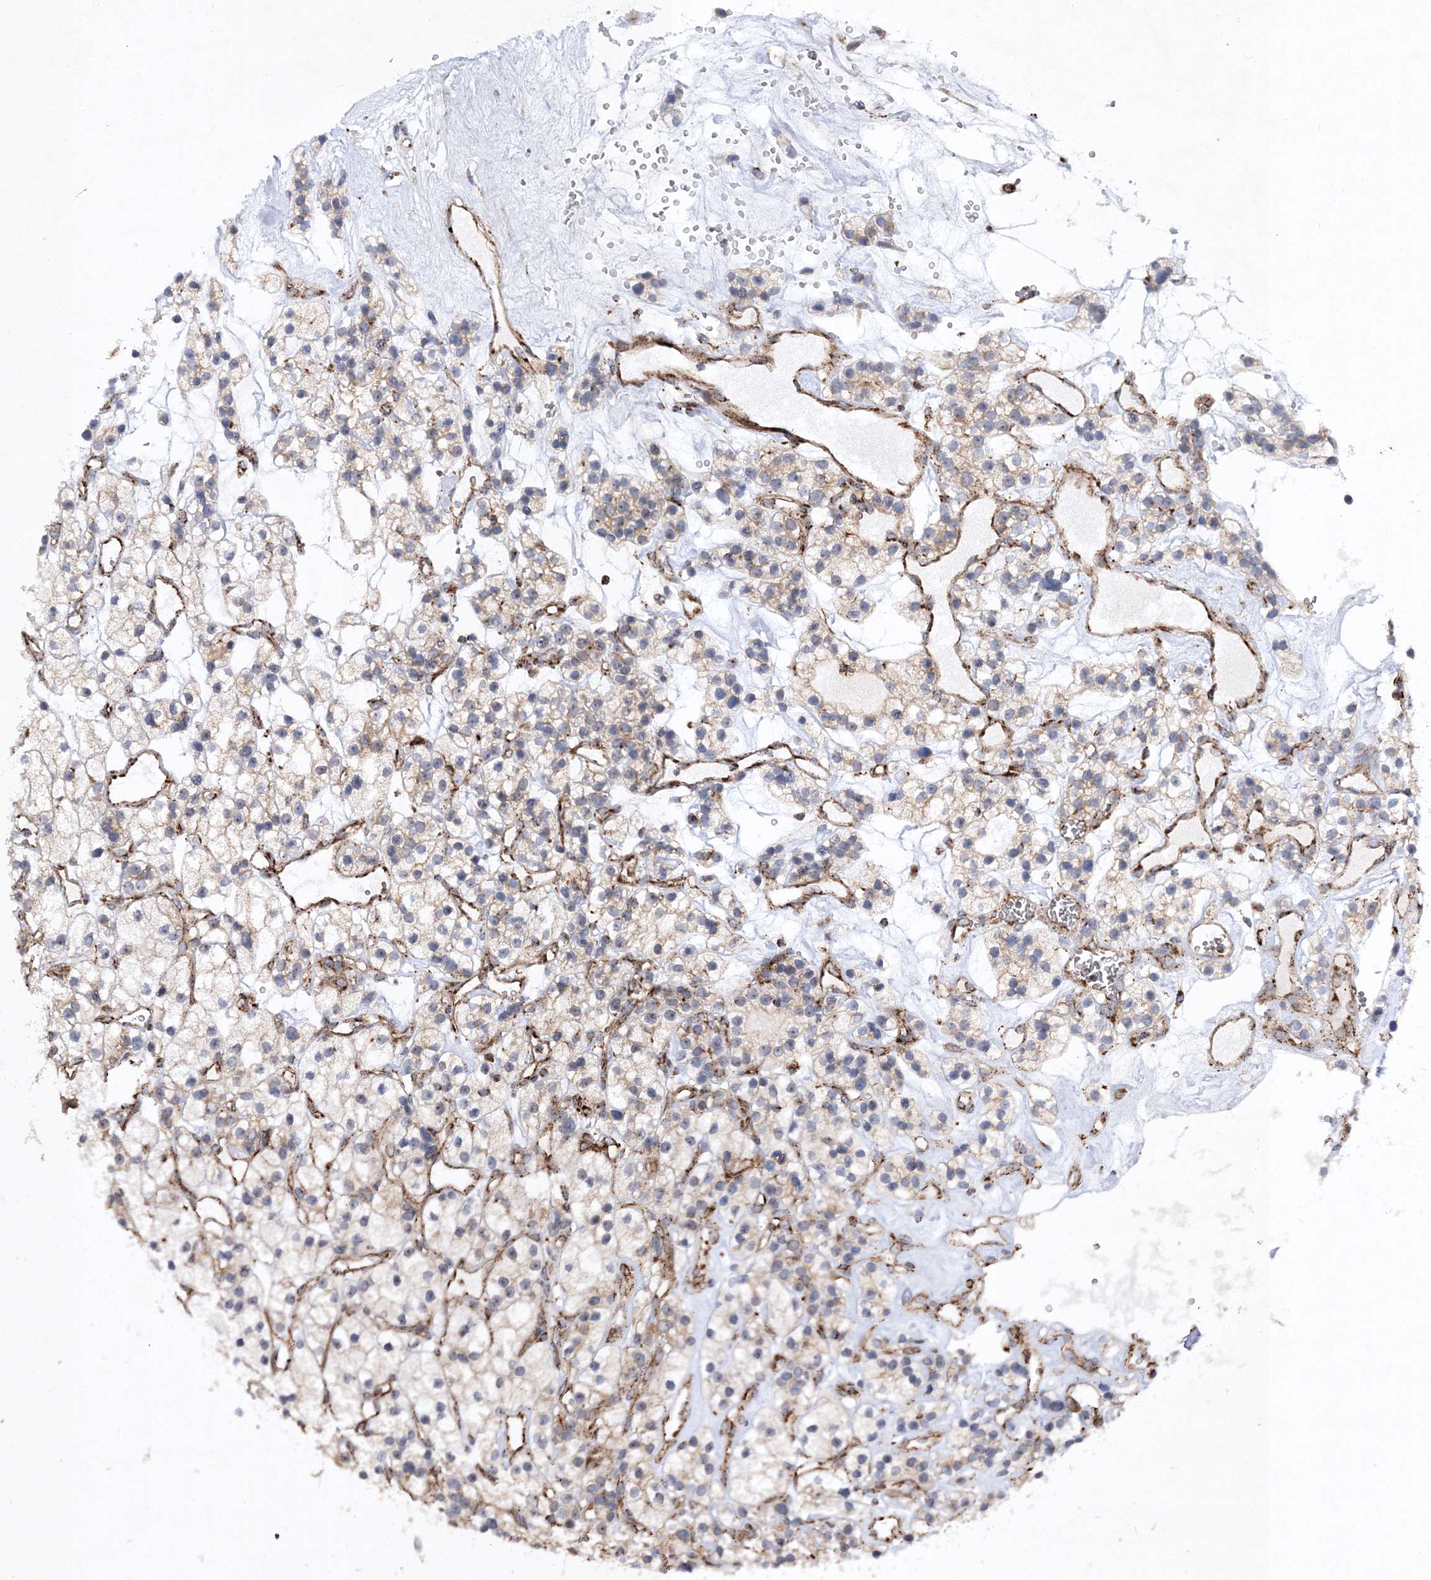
{"staining": {"intensity": "negative", "quantity": "none", "location": "none"}, "tissue": "renal cancer", "cell_type": "Tumor cells", "image_type": "cancer", "snomed": [{"axis": "morphology", "description": "Adenocarcinoma, NOS"}, {"axis": "topography", "description": "Kidney"}], "caption": "Adenocarcinoma (renal) was stained to show a protein in brown. There is no significant expression in tumor cells.", "gene": "SCRN3", "patient": {"sex": "female", "age": 57}}